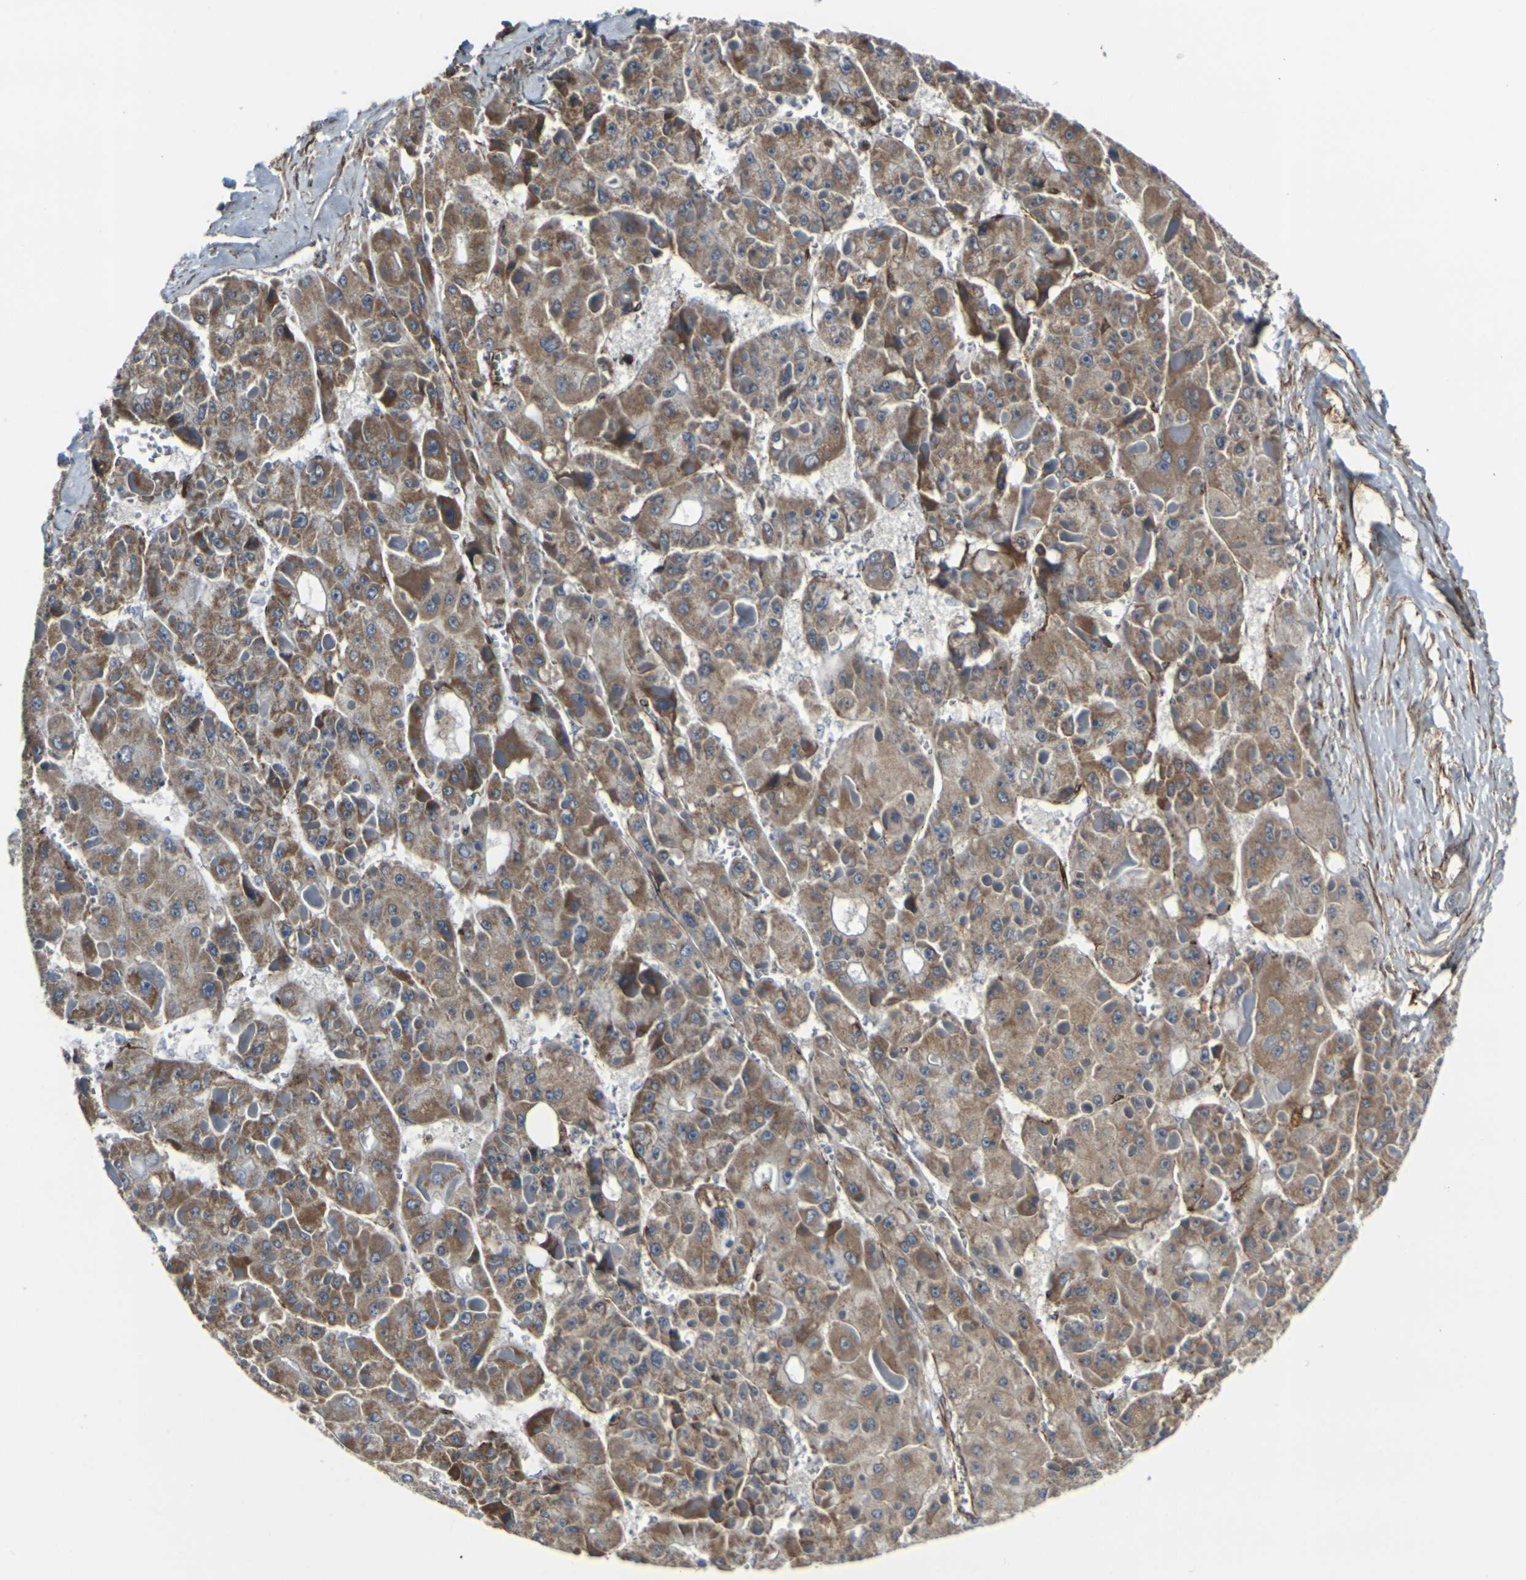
{"staining": {"intensity": "moderate", "quantity": ">75%", "location": "cytoplasmic/membranous"}, "tissue": "liver cancer", "cell_type": "Tumor cells", "image_type": "cancer", "snomed": [{"axis": "morphology", "description": "Carcinoma, Hepatocellular, NOS"}, {"axis": "topography", "description": "Liver"}], "caption": "Liver hepatocellular carcinoma stained for a protein demonstrates moderate cytoplasmic/membranous positivity in tumor cells.", "gene": "MYOF", "patient": {"sex": "female", "age": 73}}